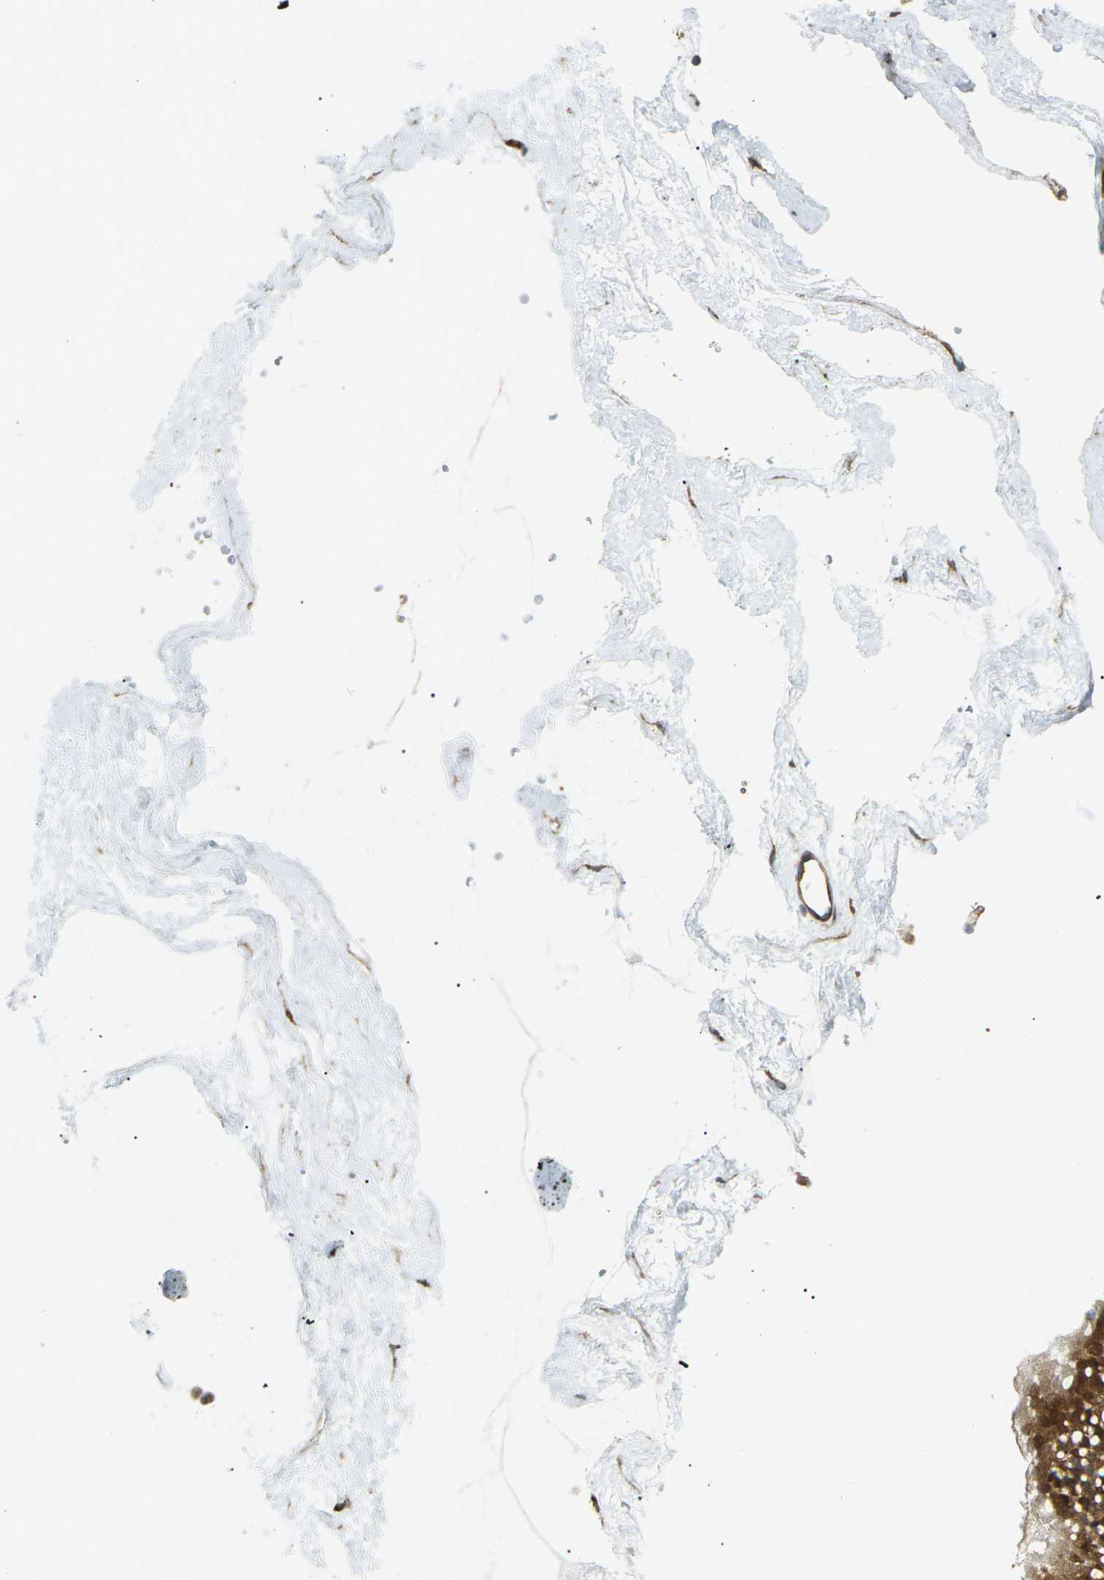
{"staining": {"intensity": "strong", "quantity": ">75%", "location": "cytoplasmic/membranous,nuclear"}, "tissue": "nasopharynx", "cell_type": "Respiratory epithelial cells", "image_type": "normal", "snomed": [{"axis": "morphology", "description": "Normal tissue, NOS"}, {"axis": "morphology", "description": "Inflammation, NOS"}, {"axis": "topography", "description": "Nasopharynx"}], "caption": "Immunohistochemistry of normal nasopharynx shows high levels of strong cytoplasmic/membranous,nuclear staining in approximately >75% of respiratory epithelial cells.", "gene": "S1PR1", "patient": {"sex": "male", "age": 48}}